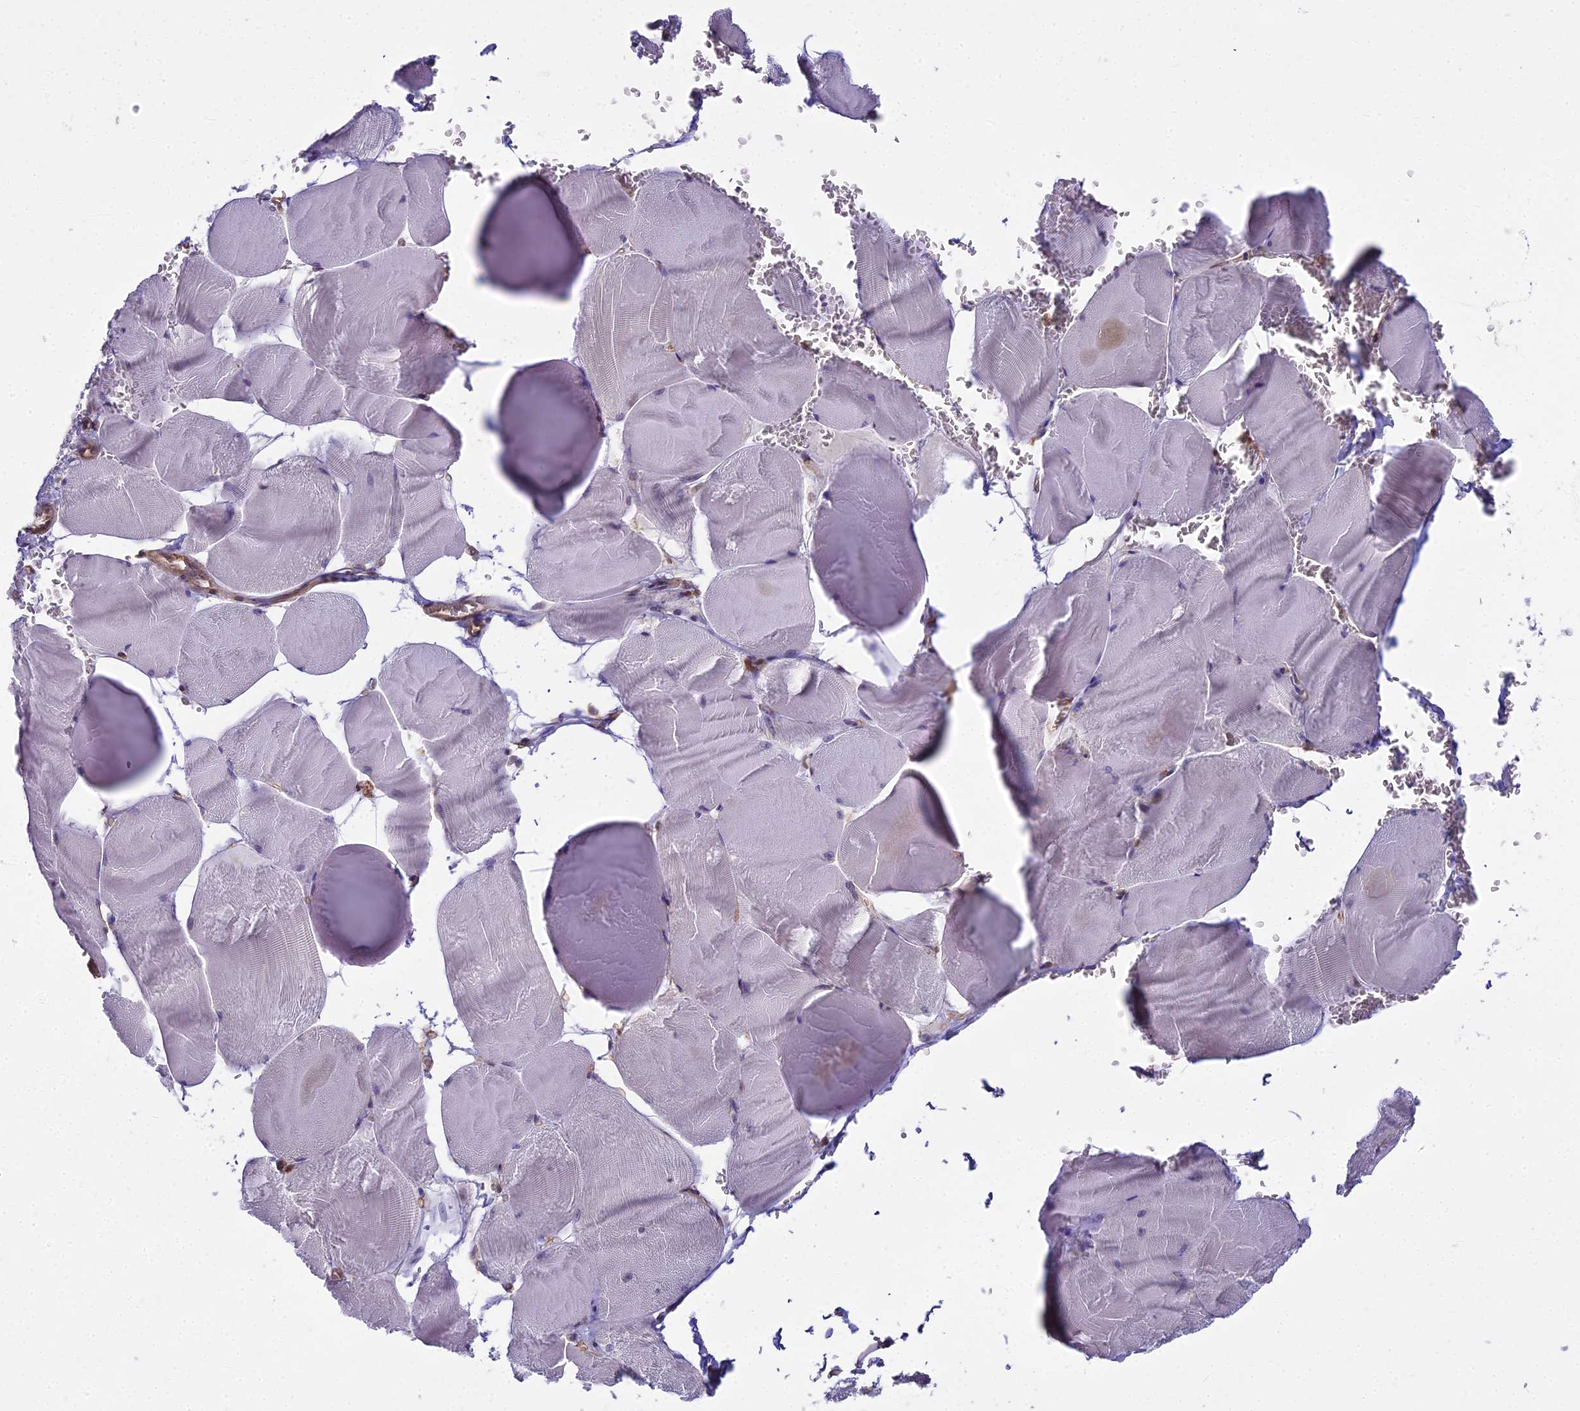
{"staining": {"intensity": "negative", "quantity": "none", "location": "none"}, "tissue": "skeletal muscle", "cell_type": "Myocytes", "image_type": "normal", "snomed": [{"axis": "morphology", "description": "Normal tissue, NOS"}, {"axis": "morphology", "description": "Basal cell carcinoma"}, {"axis": "topography", "description": "Skeletal muscle"}], "caption": "Protein analysis of normal skeletal muscle shows no significant positivity in myocytes. (Brightfield microscopy of DAB IHC at high magnification).", "gene": "BLNK", "patient": {"sex": "female", "age": 64}}